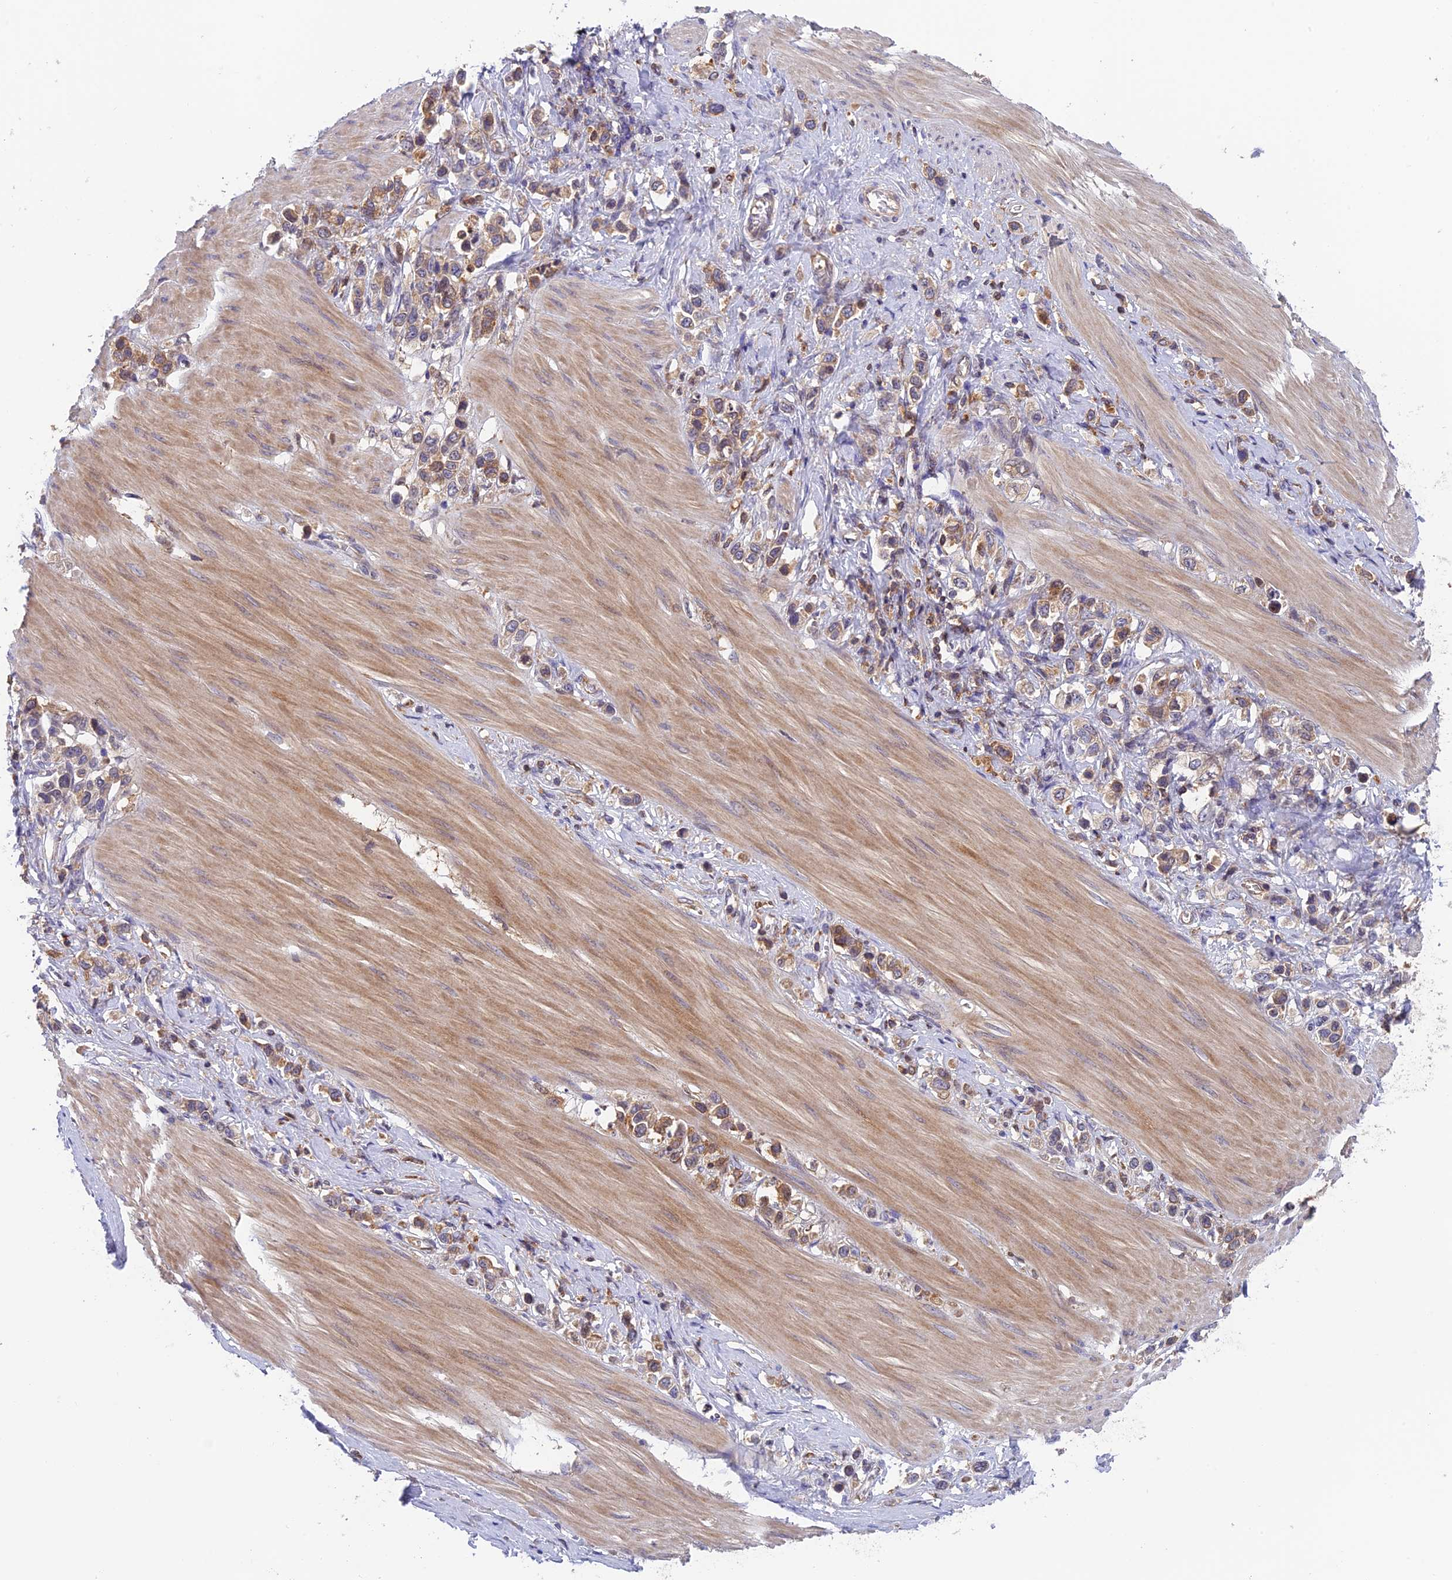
{"staining": {"intensity": "moderate", "quantity": "25%-75%", "location": "cytoplasmic/membranous"}, "tissue": "stomach cancer", "cell_type": "Tumor cells", "image_type": "cancer", "snomed": [{"axis": "morphology", "description": "Adenocarcinoma, NOS"}, {"axis": "topography", "description": "Stomach"}], "caption": "Adenocarcinoma (stomach) stained with a protein marker exhibits moderate staining in tumor cells.", "gene": "IPO5", "patient": {"sex": "female", "age": 65}}